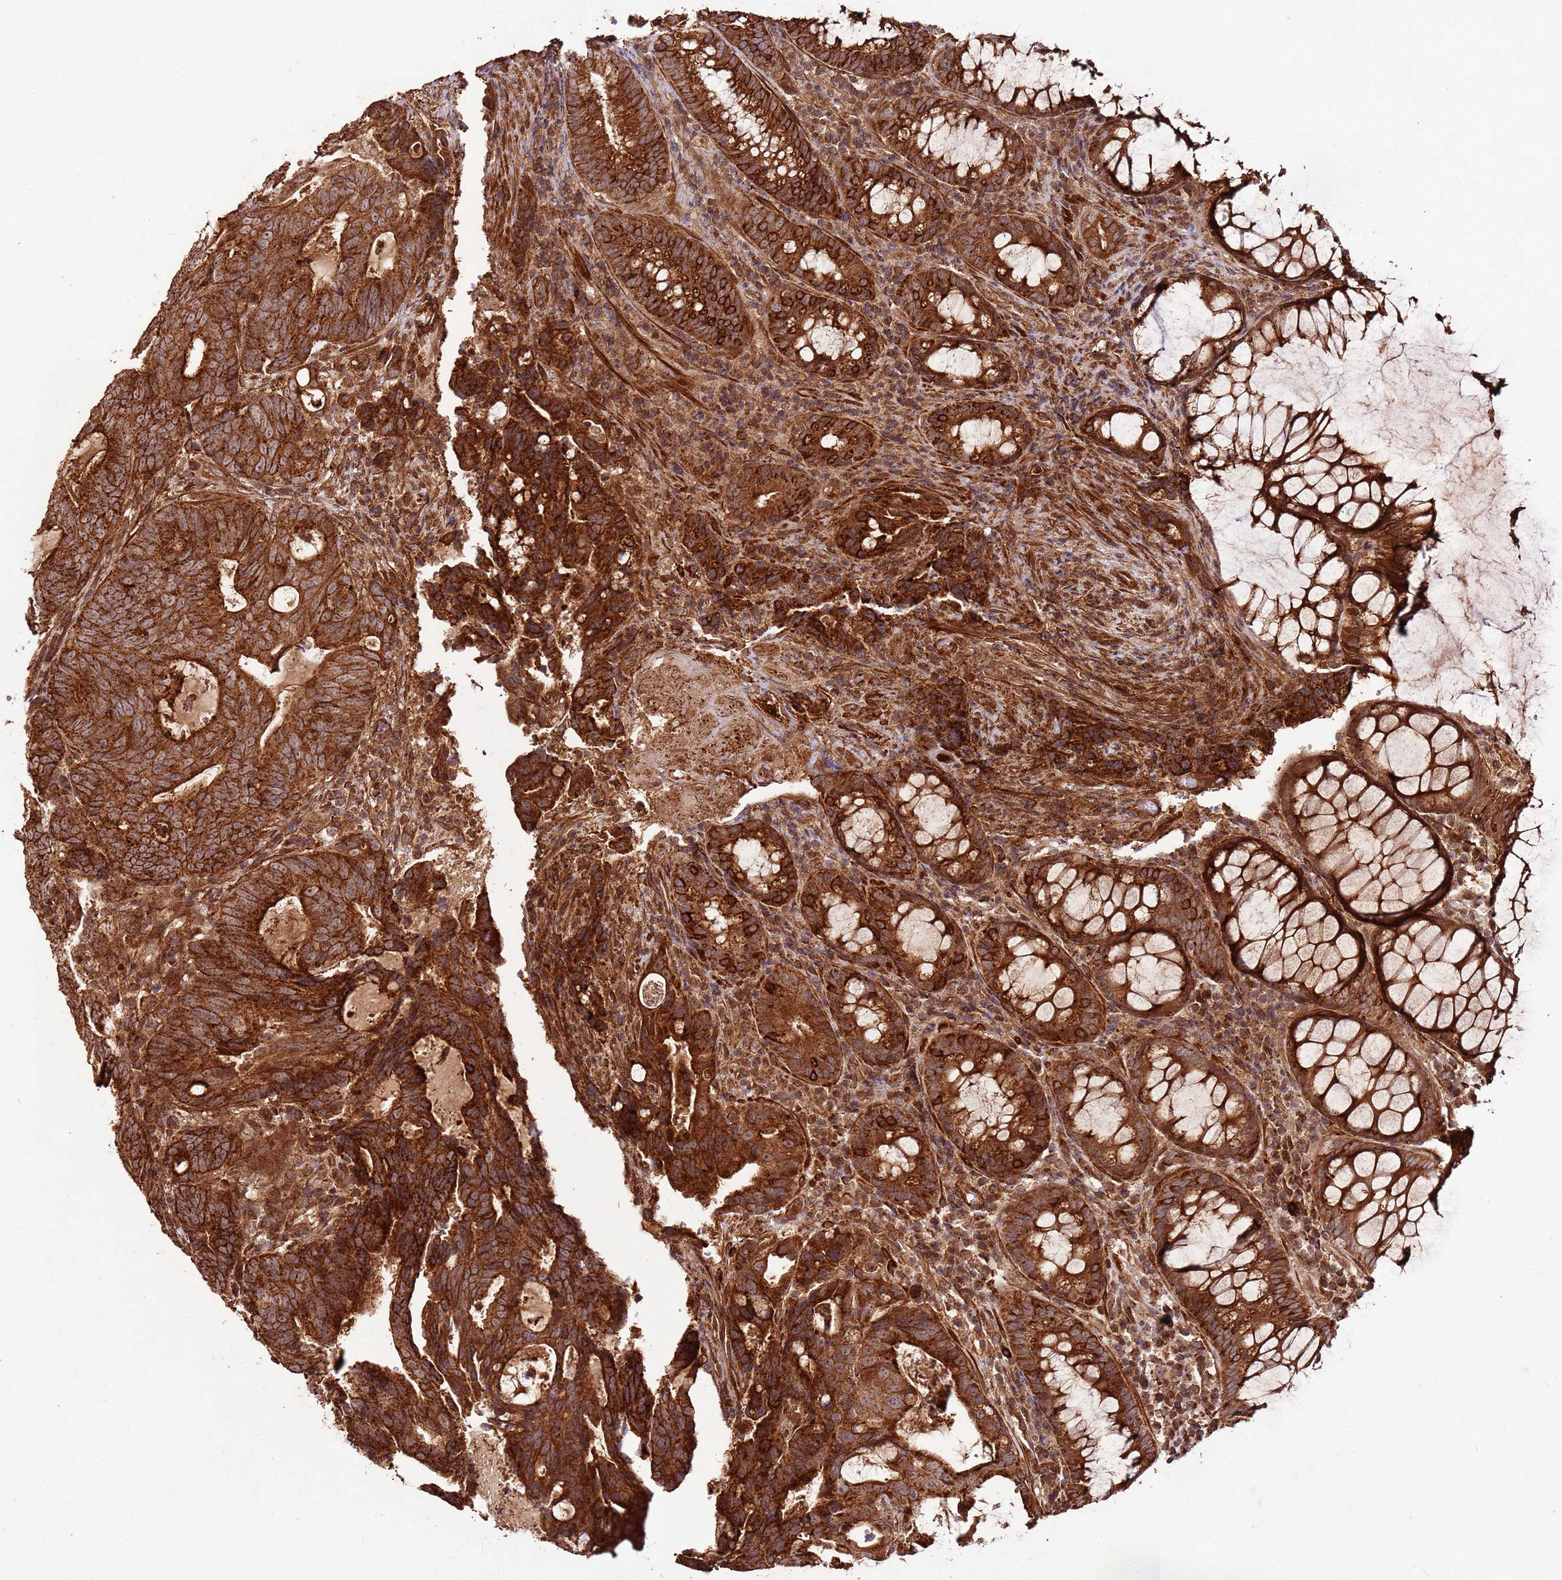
{"staining": {"intensity": "strong", "quantity": ">75%", "location": "cytoplasmic/membranous"}, "tissue": "colorectal cancer", "cell_type": "Tumor cells", "image_type": "cancer", "snomed": [{"axis": "morphology", "description": "Adenocarcinoma, NOS"}, {"axis": "topography", "description": "Colon"}], "caption": "IHC image of neoplastic tissue: colorectal cancer stained using immunohistochemistry reveals high levels of strong protein expression localized specifically in the cytoplasmic/membranous of tumor cells, appearing as a cytoplasmic/membranous brown color.", "gene": "FAM186A", "patient": {"sex": "female", "age": 82}}